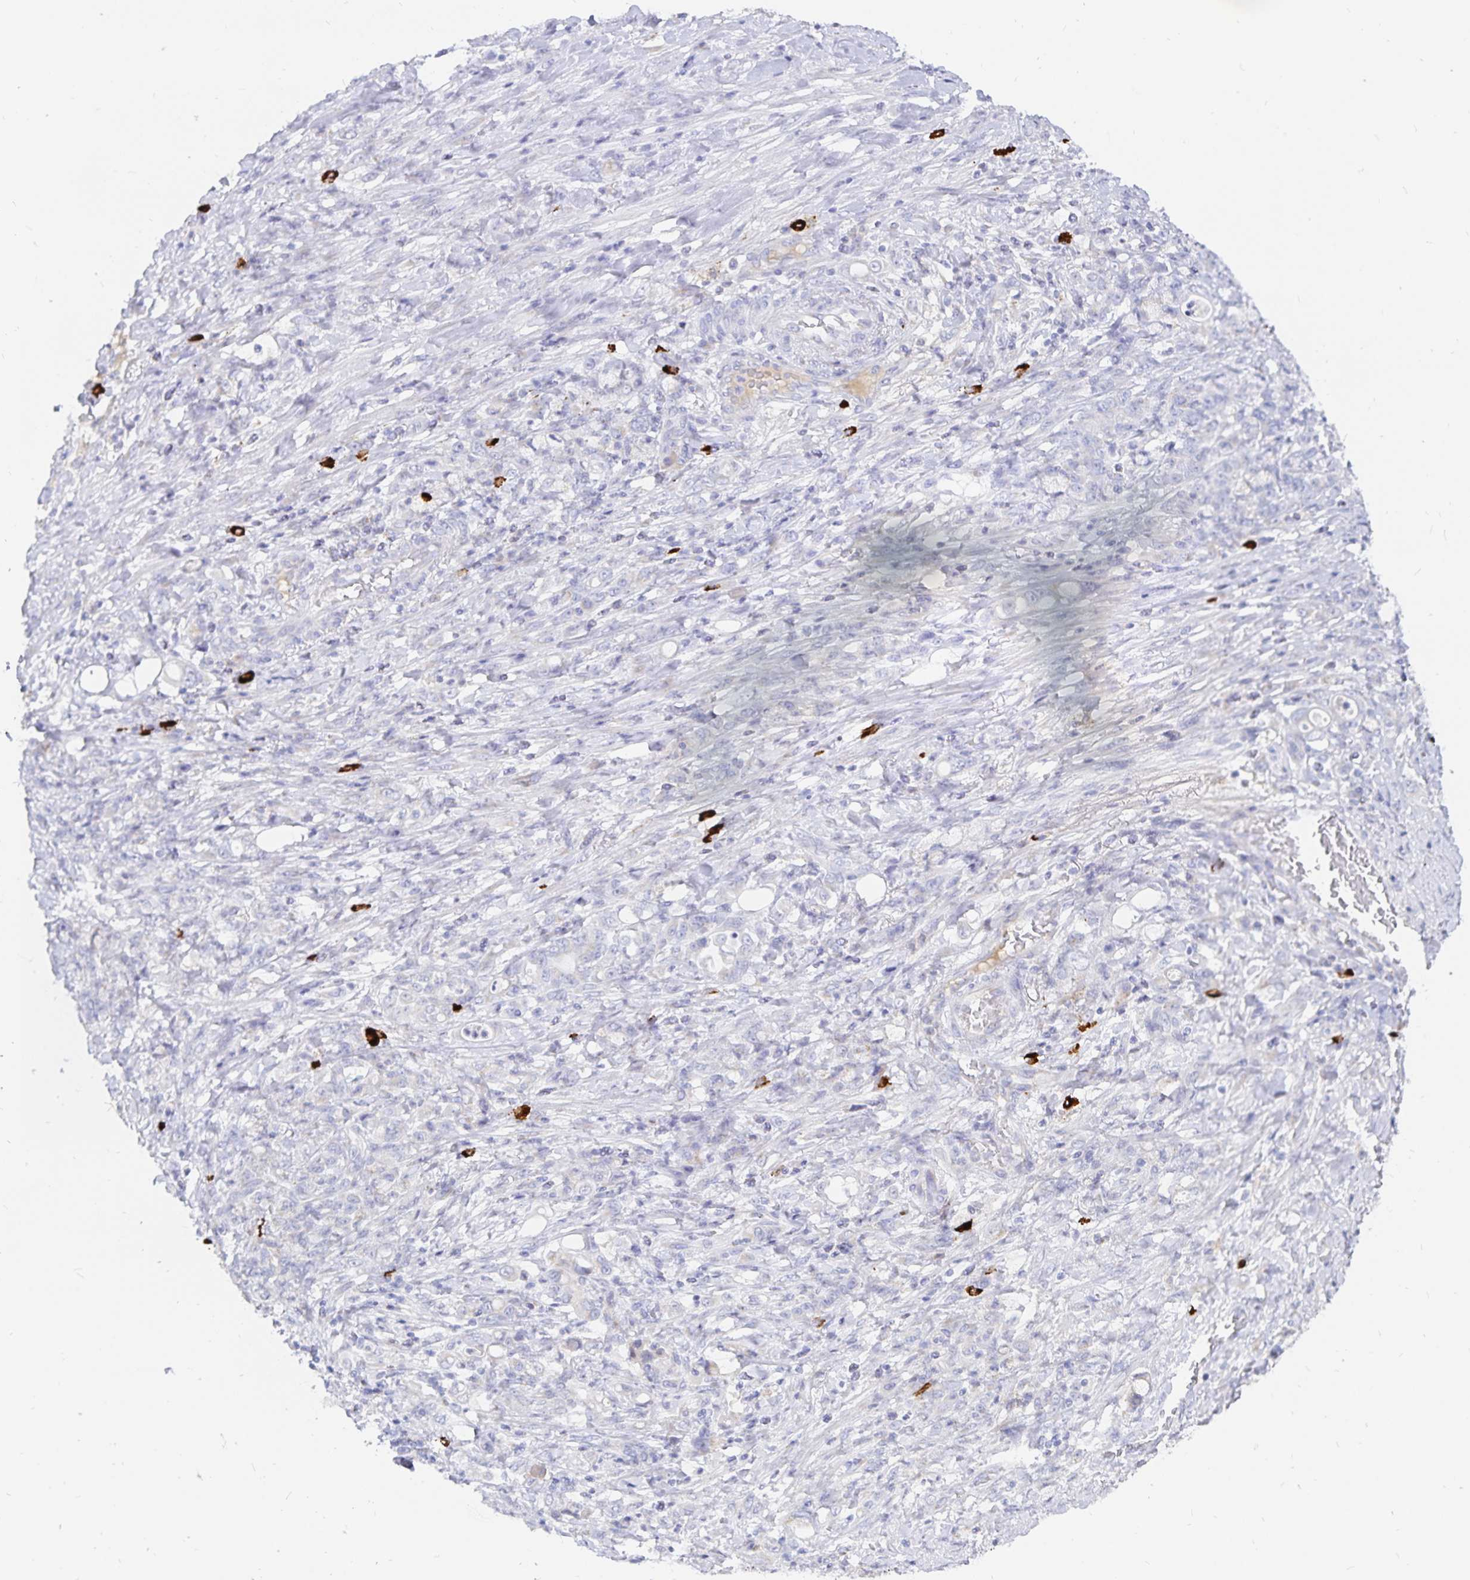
{"staining": {"intensity": "negative", "quantity": "none", "location": "none"}, "tissue": "stomach cancer", "cell_type": "Tumor cells", "image_type": "cancer", "snomed": [{"axis": "morphology", "description": "Adenocarcinoma, NOS"}, {"axis": "topography", "description": "Stomach"}], "caption": "Immunohistochemistry (IHC) of stomach adenocarcinoma reveals no staining in tumor cells. (Brightfield microscopy of DAB IHC at high magnification).", "gene": "PKHD1", "patient": {"sex": "female", "age": 79}}